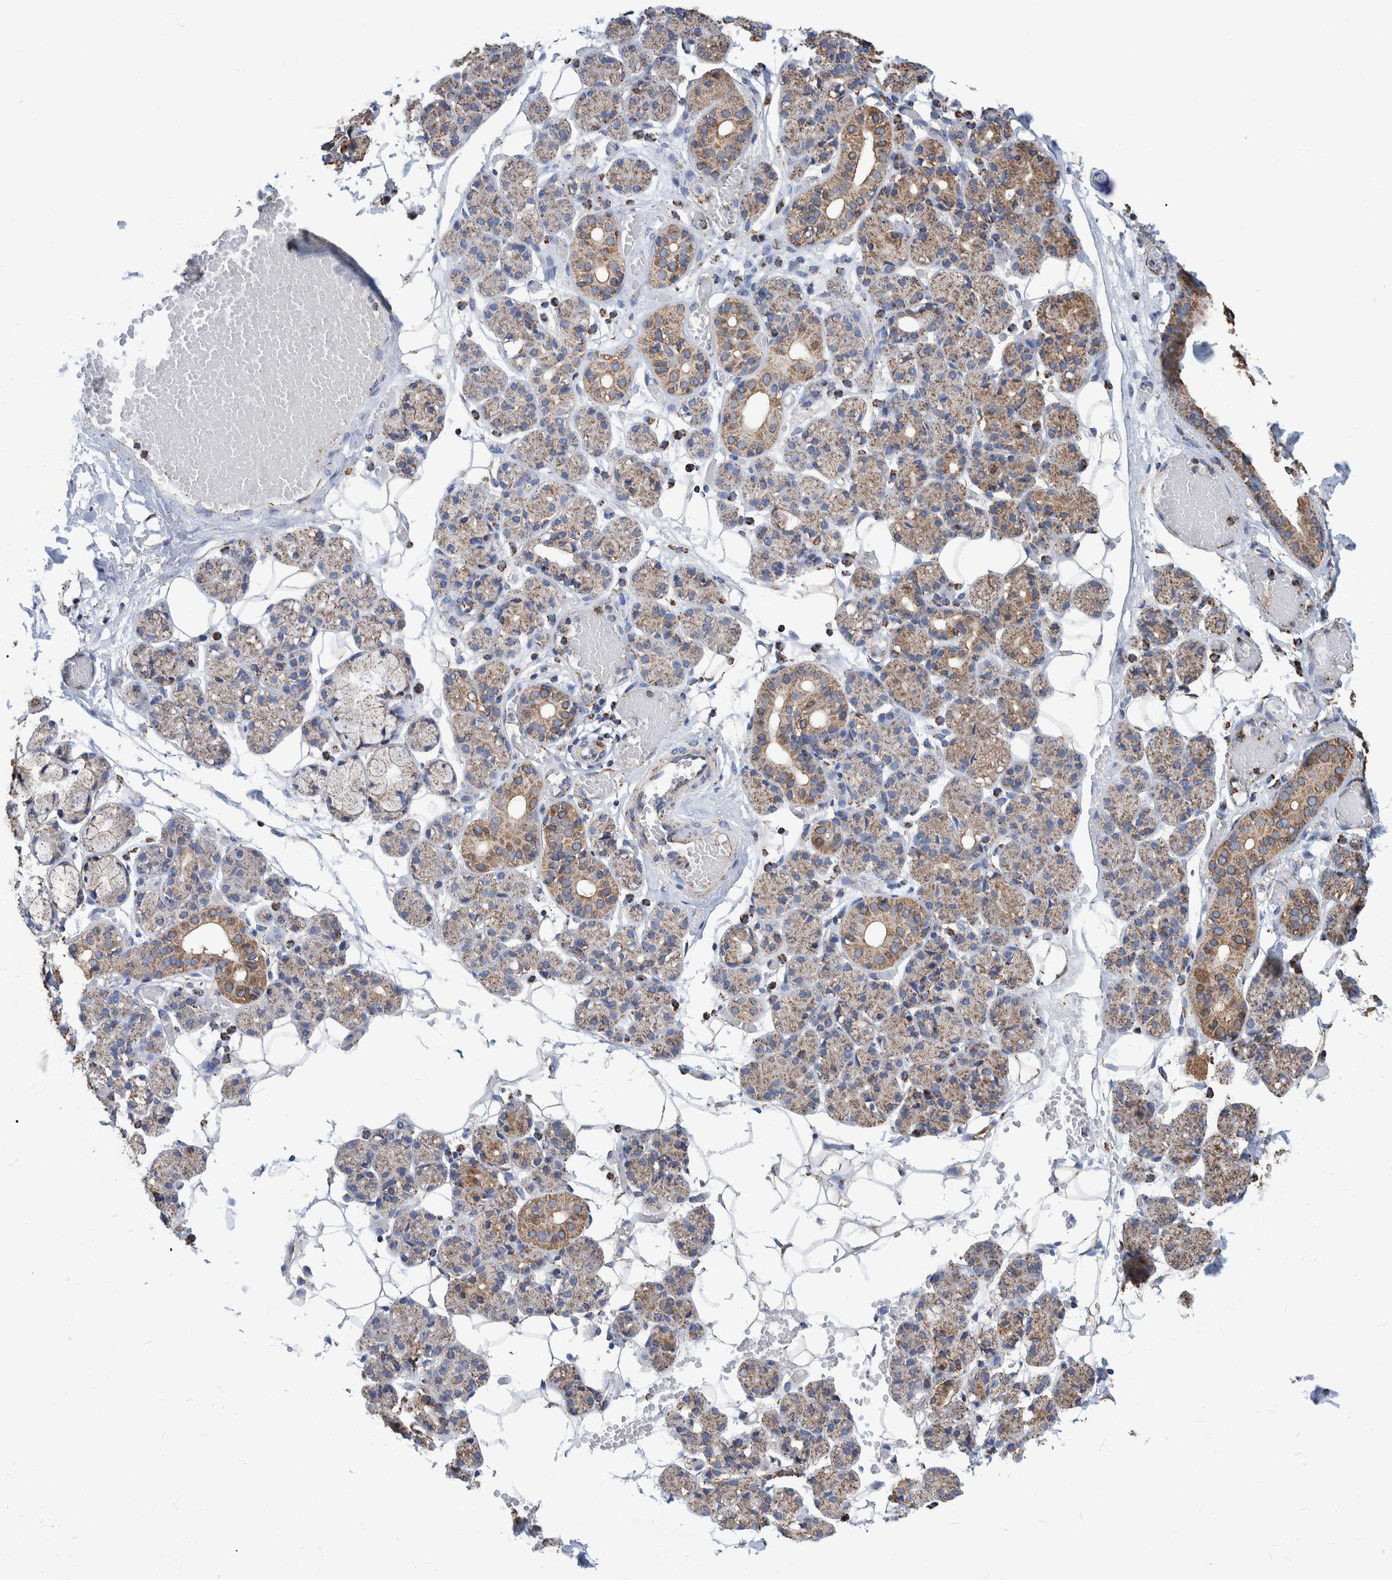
{"staining": {"intensity": "moderate", "quantity": ">75%", "location": "cytoplasmic/membranous"}, "tissue": "salivary gland", "cell_type": "Glandular cells", "image_type": "normal", "snomed": [{"axis": "morphology", "description": "Normal tissue, NOS"}, {"axis": "topography", "description": "Salivary gland"}], "caption": "A high-resolution photomicrograph shows immunohistochemistry staining of normal salivary gland, which shows moderate cytoplasmic/membranous expression in approximately >75% of glandular cells. The staining was performed using DAB to visualize the protein expression in brown, while the nuclei were stained in blue with hematoxylin (Magnification: 20x).", "gene": "VPS26C", "patient": {"sex": "male", "age": 63}}